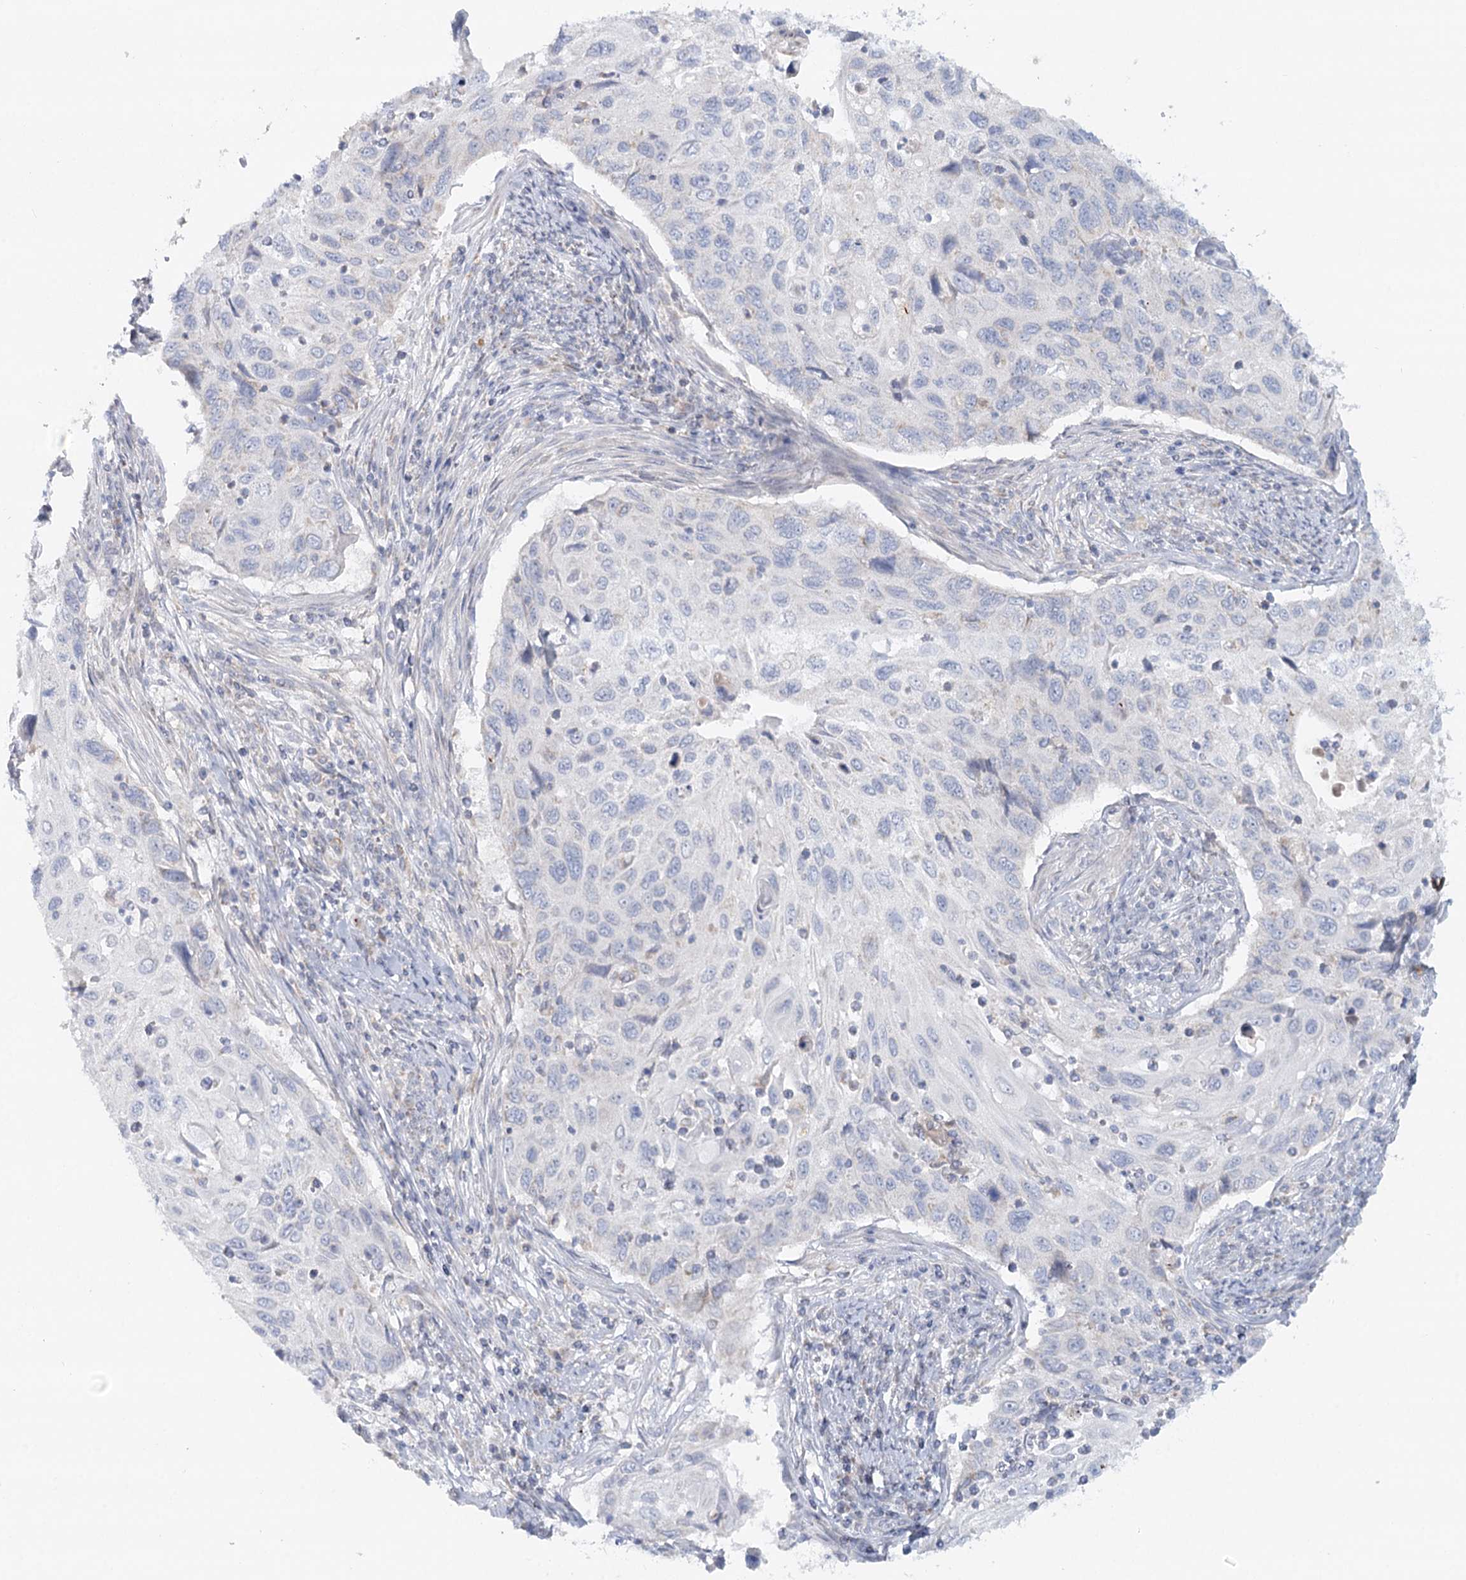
{"staining": {"intensity": "negative", "quantity": "none", "location": "none"}, "tissue": "cervical cancer", "cell_type": "Tumor cells", "image_type": "cancer", "snomed": [{"axis": "morphology", "description": "Squamous cell carcinoma, NOS"}, {"axis": "topography", "description": "Cervix"}], "caption": "Human cervical cancer (squamous cell carcinoma) stained for a protein using immunohistochemistry demonstrates no expression in tumor cells.", "gene": "PSAPL1", "patient": {"sex": "female", "age": 70}}